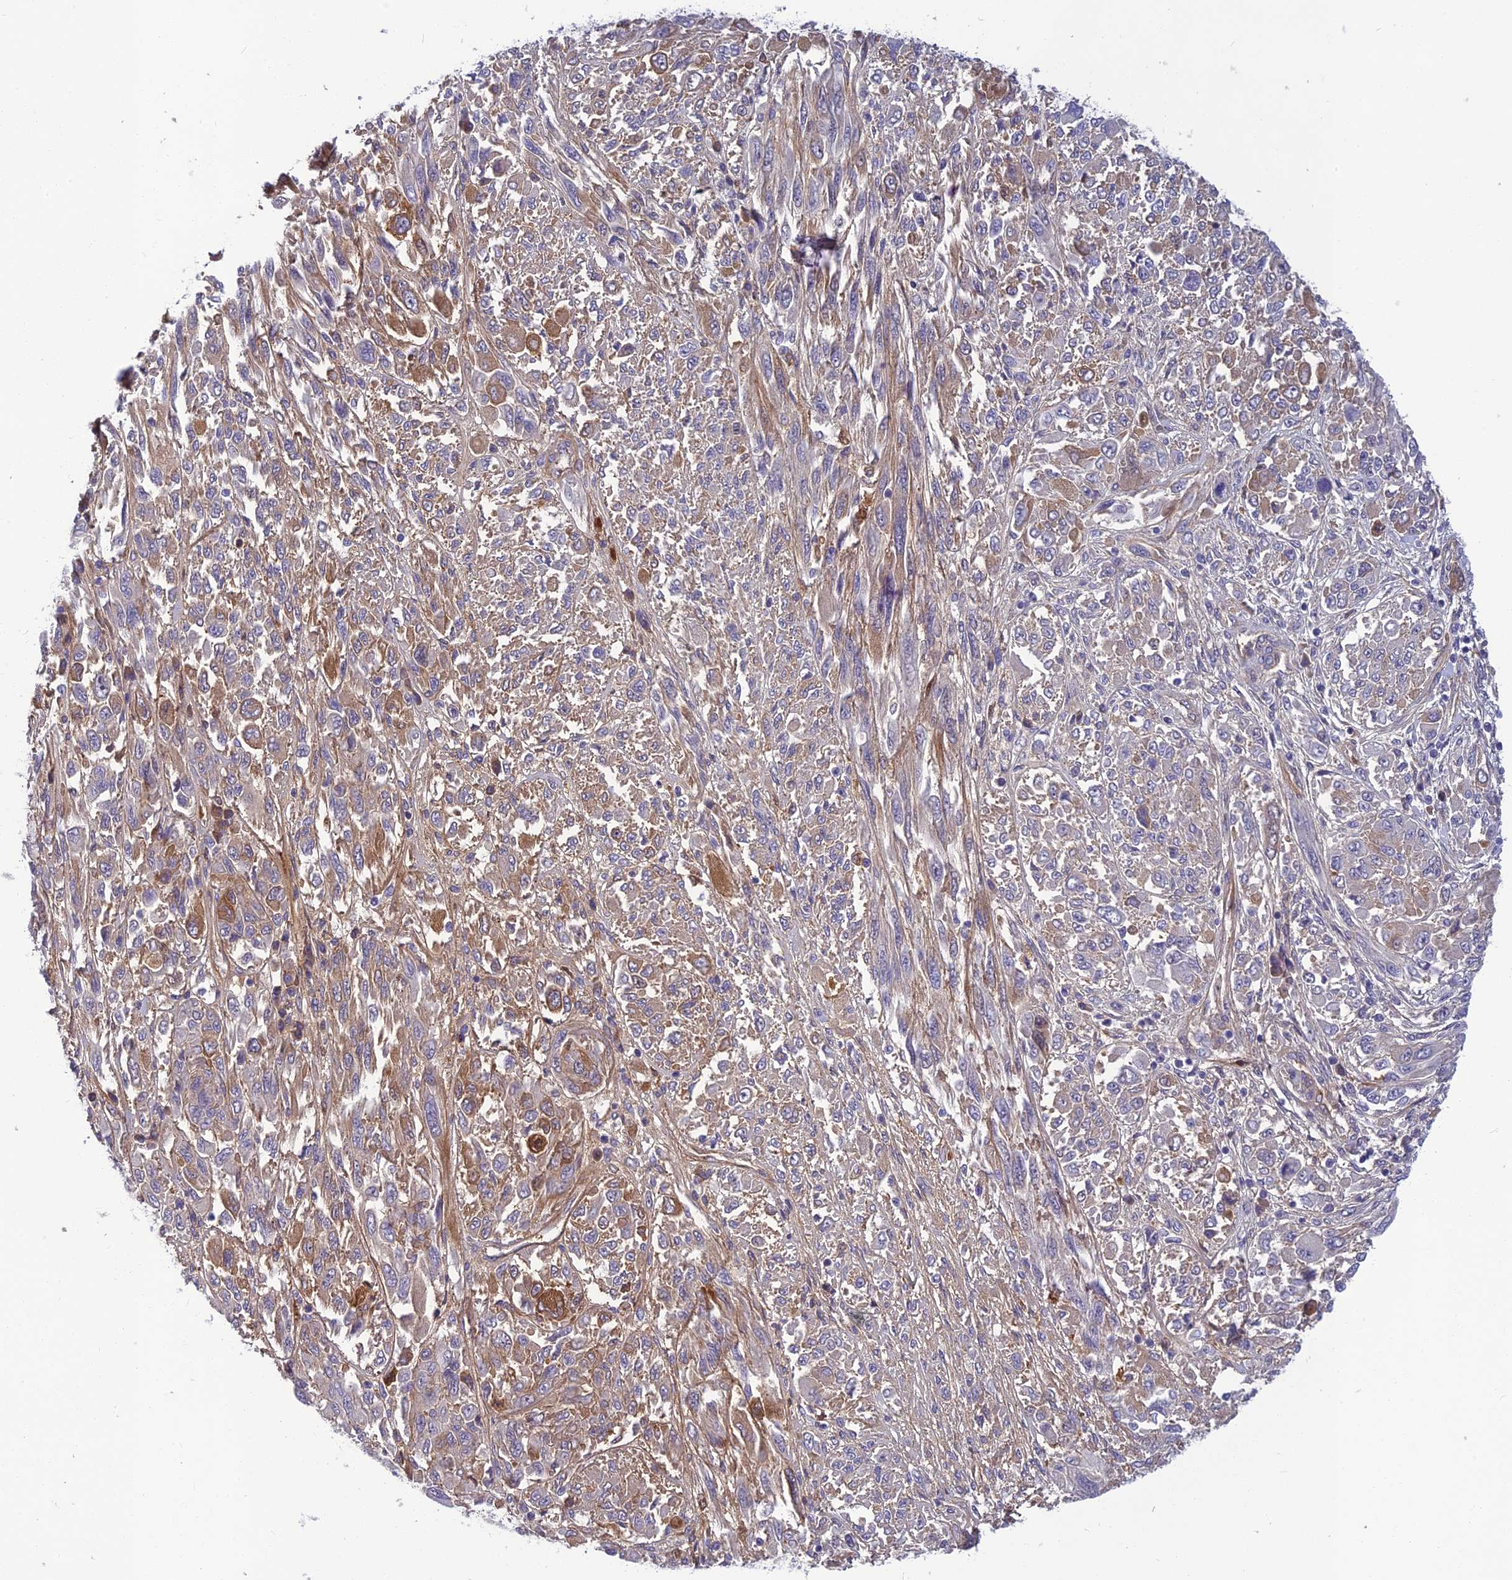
{"staining": {"intensity": "moderate", "quantity": "<25%", "location": "cytoplasmic/membranous"}, "tissue": "melanoma", "cell_type": "Tumor cells", "image_type": "cancer", "snomed": [{"axis": "morphology", "description": "Malignant melanoma, NOS"}, {"axis": "topography", "description": "Skin"}], "caption": "A histopathology image of melanoma stained for a protein displays moderate cytoplasmic/membranous brown staining in tumor cells. (Stains: DAB in brown, nuclei in blue, Microscopy: brightfield microscopy at high magnification).", "gene": "CLEC11A", "patient": {"sex": "female", "age": 91}}